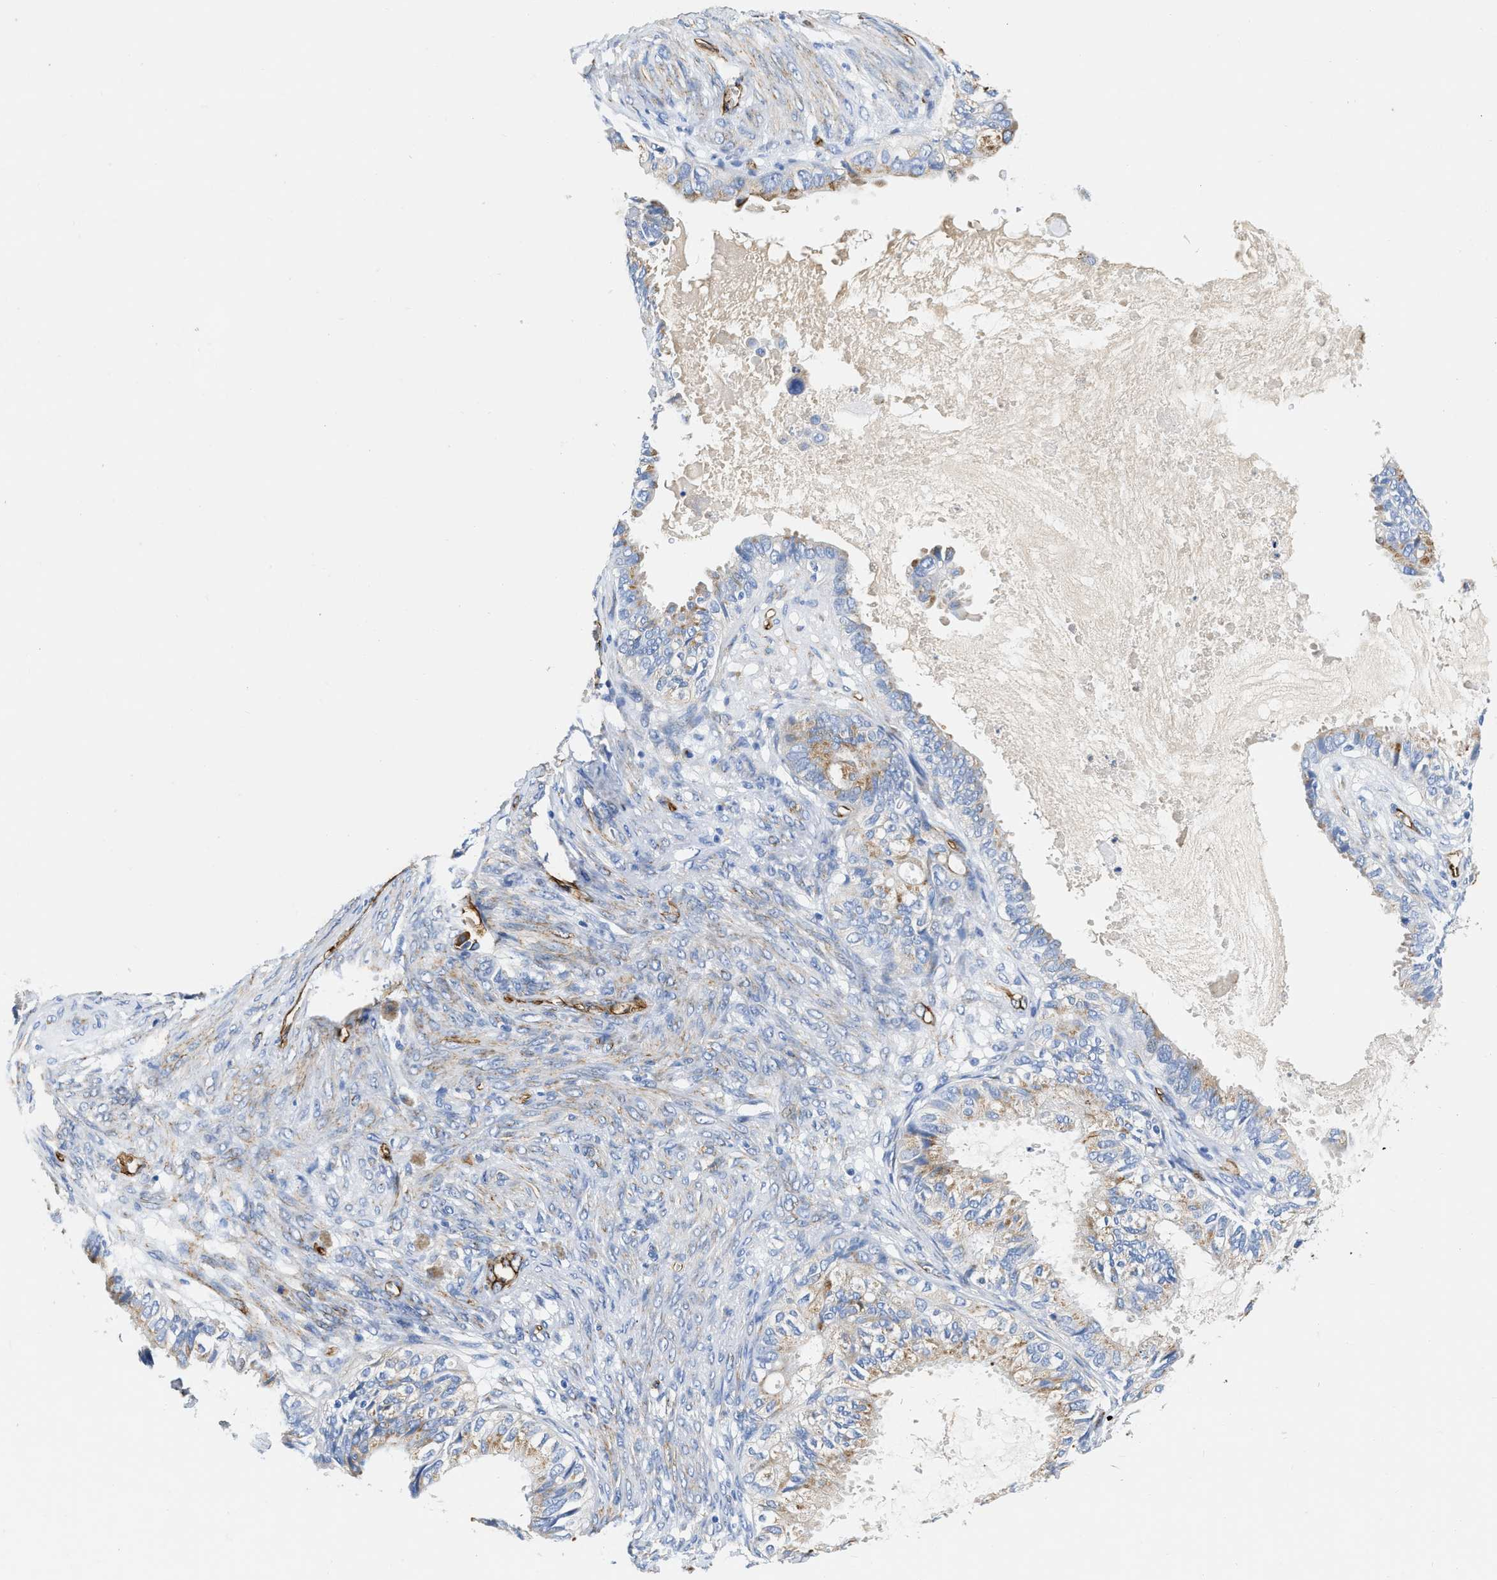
{"staining": {"intensity": "moderate", "quantity": "25%-75%", "location": "cytoplasmic/membranous"}, "tissue": "cervical cancer", "cell_type": "Tumor cells", "image_type": "cancer", "snomed": [{"axis": "morphology", "description": "Normal tissue, NOS"}, {"axis": "morphology", "description": "Adenocarcinoma, NOS"}, {"axis": "topography", "description": "Cervix"}, {"axis": "topography", "description": "Endometrium"}], "caption": "High-power microscopy captured an immunohistochemistry (IHC) photomicrograph of cervical cancer (adenocarcinoma), revealing moderate cytoplasmic/membranous positivity in approximately 25%-75% of tumor cells.", "gene": "TVP23B", "patient": {"sex": "female", "age": 86}}